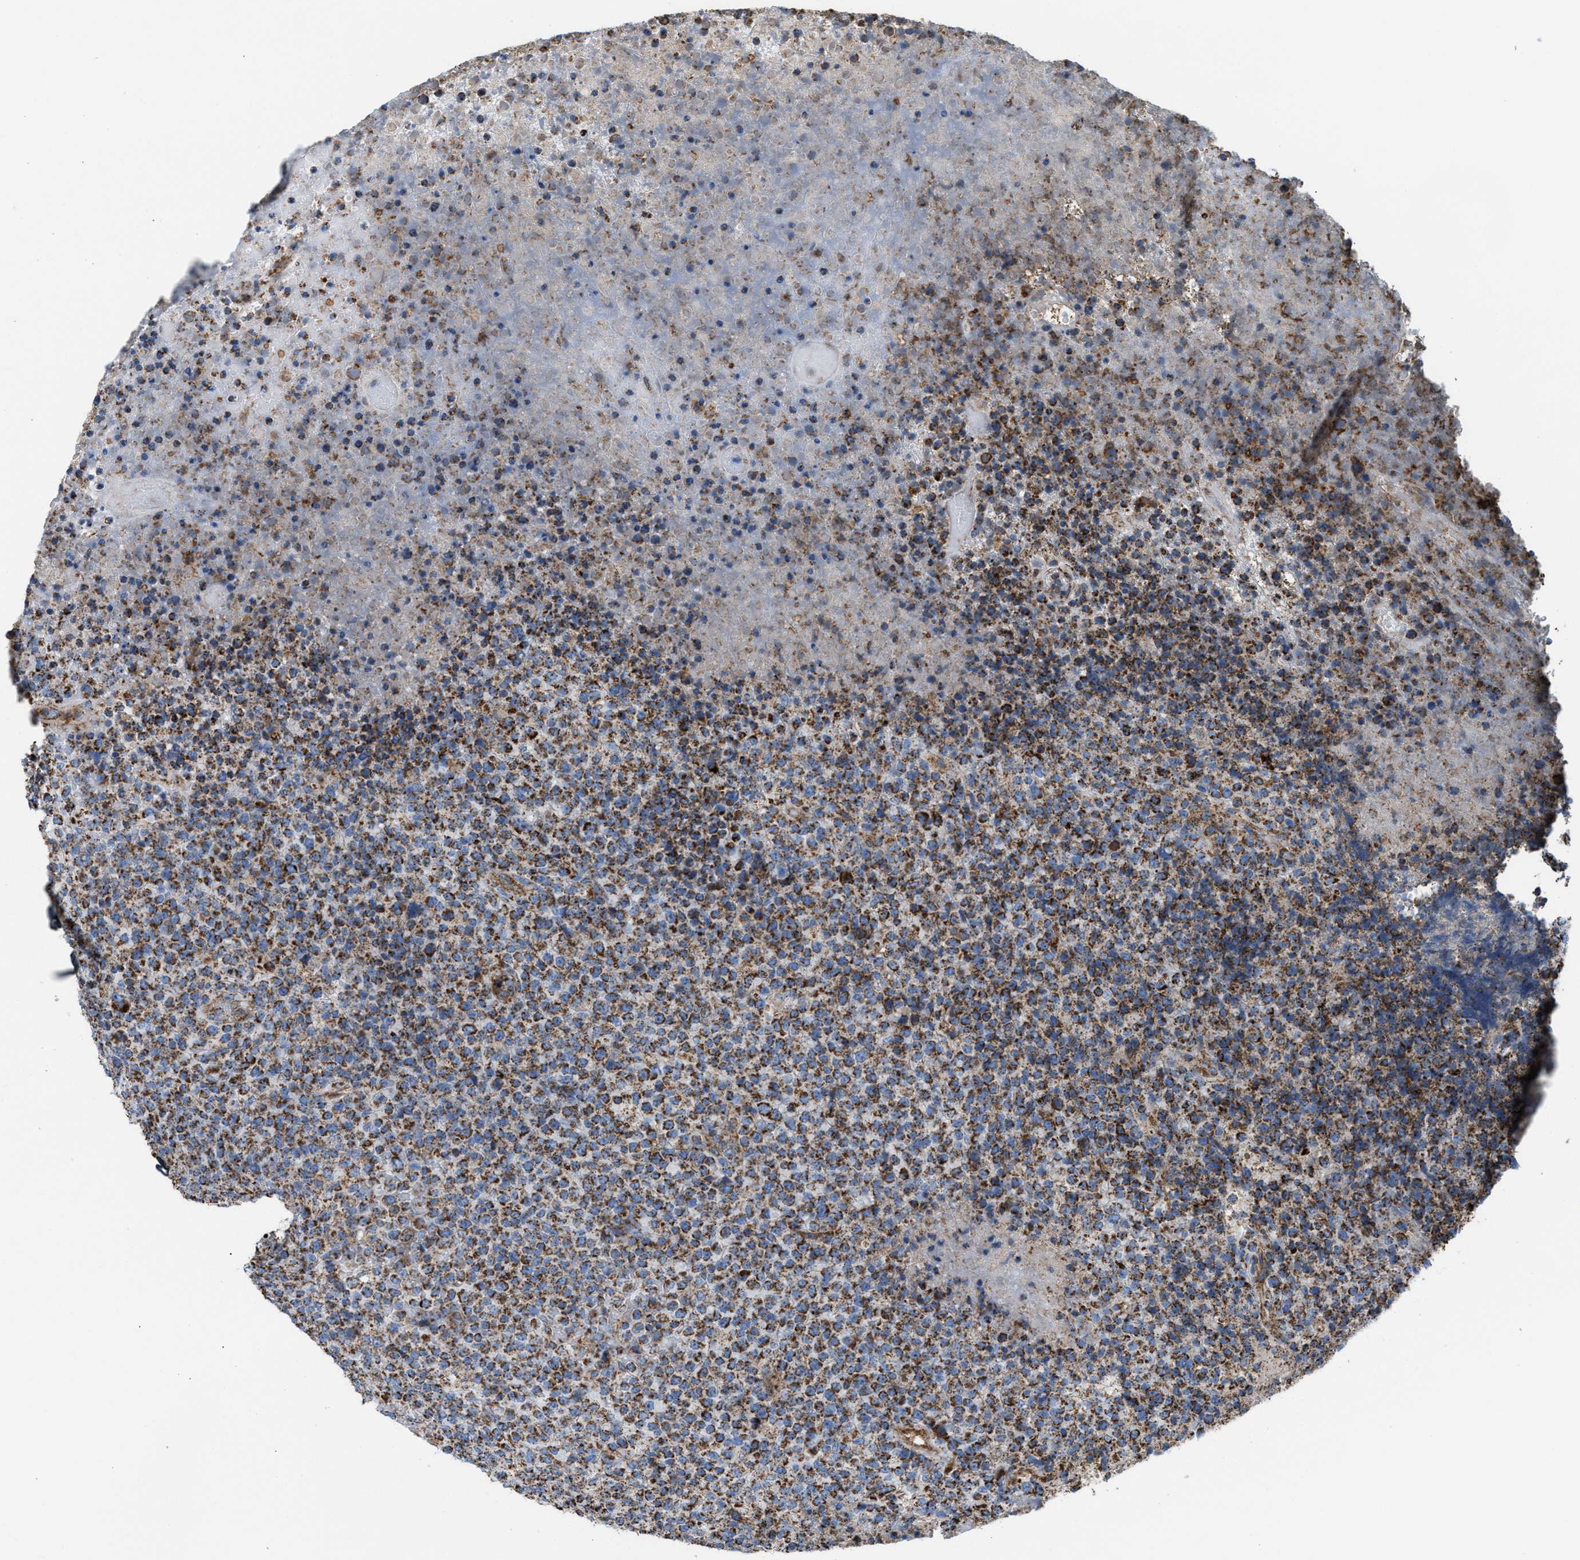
{"staining": {"intensity": "moderate", "quantity": ">75%", "location": "cytoplasmic/membranous"}, "tissue": "lymphoma", "cell_type": "Tumor cells", "image_type": "cancer", "snomed": [{"axis": "morphology", "description": "Malignant lymphoma, non-Hodgkin's type, High grade"}, {"axis": "topography", "description": "Lymph node"}], "caption": "Moderate cytoplasmic/membranous staining for a protein is appreciated in about >75% of tumor cells of malignant lymphoma, non-Hodgkin's type (high-grade) using immunohistochemistry.", "gene": "ECHS1", "patient": {"sex": "male", "age": 13}}